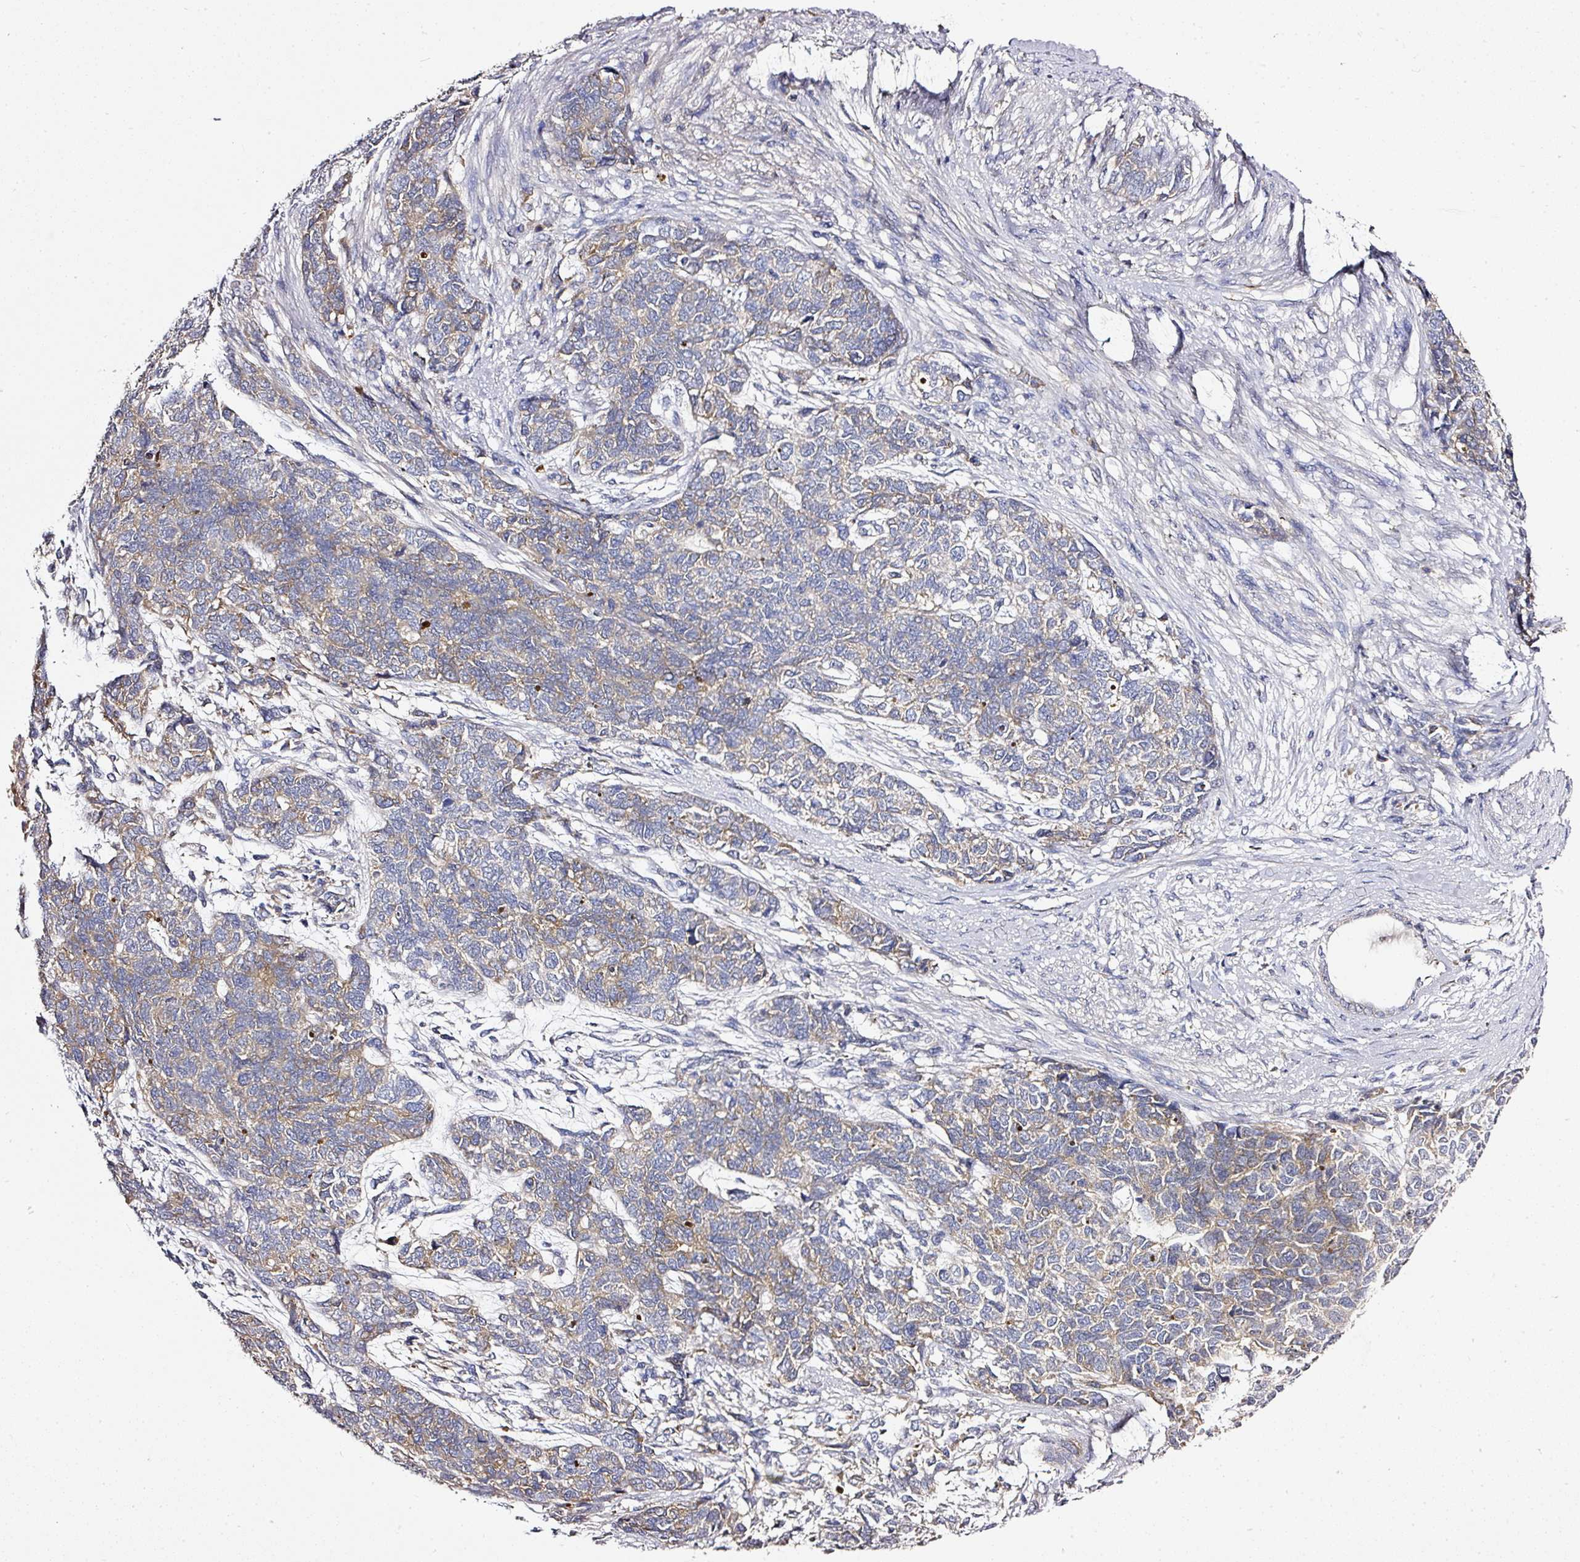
{"staining": {"intensity": "weak", "quantity": "<25%", "location": "cytoplasmic/membranous"}, "tissue": "cervical cancer", "cell_type": "Tumor cells", "image_type": "cancer", "snomed": [{"axis": "morphology", "description": "Squamous cell carcinoma, NOS"}, {"axis": "topography", "description": "Cervix"}], "caption": "A high-resolution histopathology image shows immunohistochemistry staining of cervical cancer, which exhibits no significant expression in tumor cells.", "gene": "CAB39L", "patient": {"sex": "female", "age": 63}}